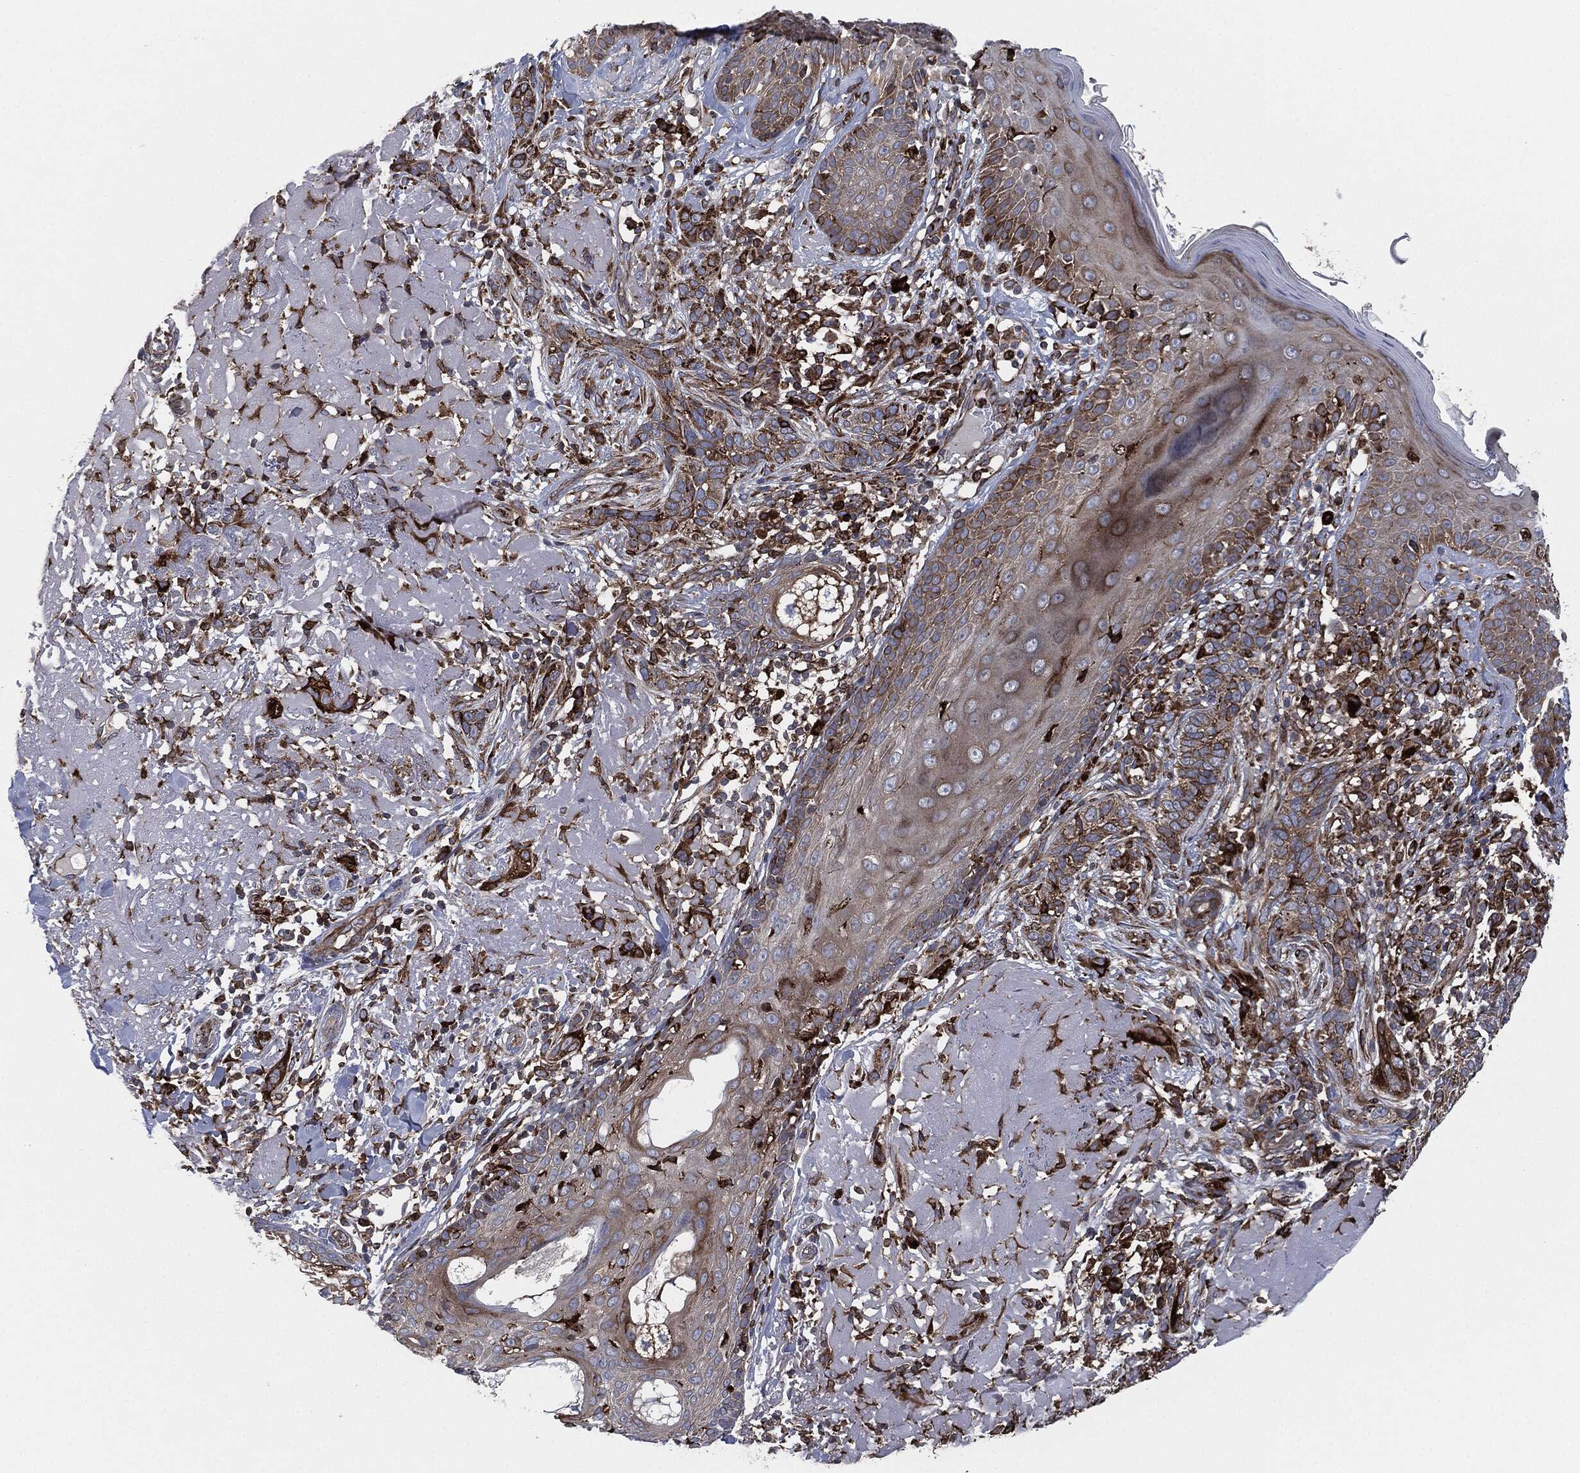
{"staining": {"intensity": "moderate", "quantity": "25%-75%", "location": "cytoplasmic/membranous"}, "tissue": "skin cancer", "cell_type": "Tumor cells", "image_type": "cancer", "snomed": [{"axis": "morphology", "description": "Basal cell carcinoma"}, {"axis": "topography", "description": "Skin"}], "caption": "DAB (3,3'-diaminobenzidine) immunohistochemical staining of human basal cell carcinoma (skin) reveals moderate cytoplasmic/membranous protein expression in approximately 25%-75% of tumor cells.", "gene": "CALR", "patient": {"sex": "male", "age": 91}}